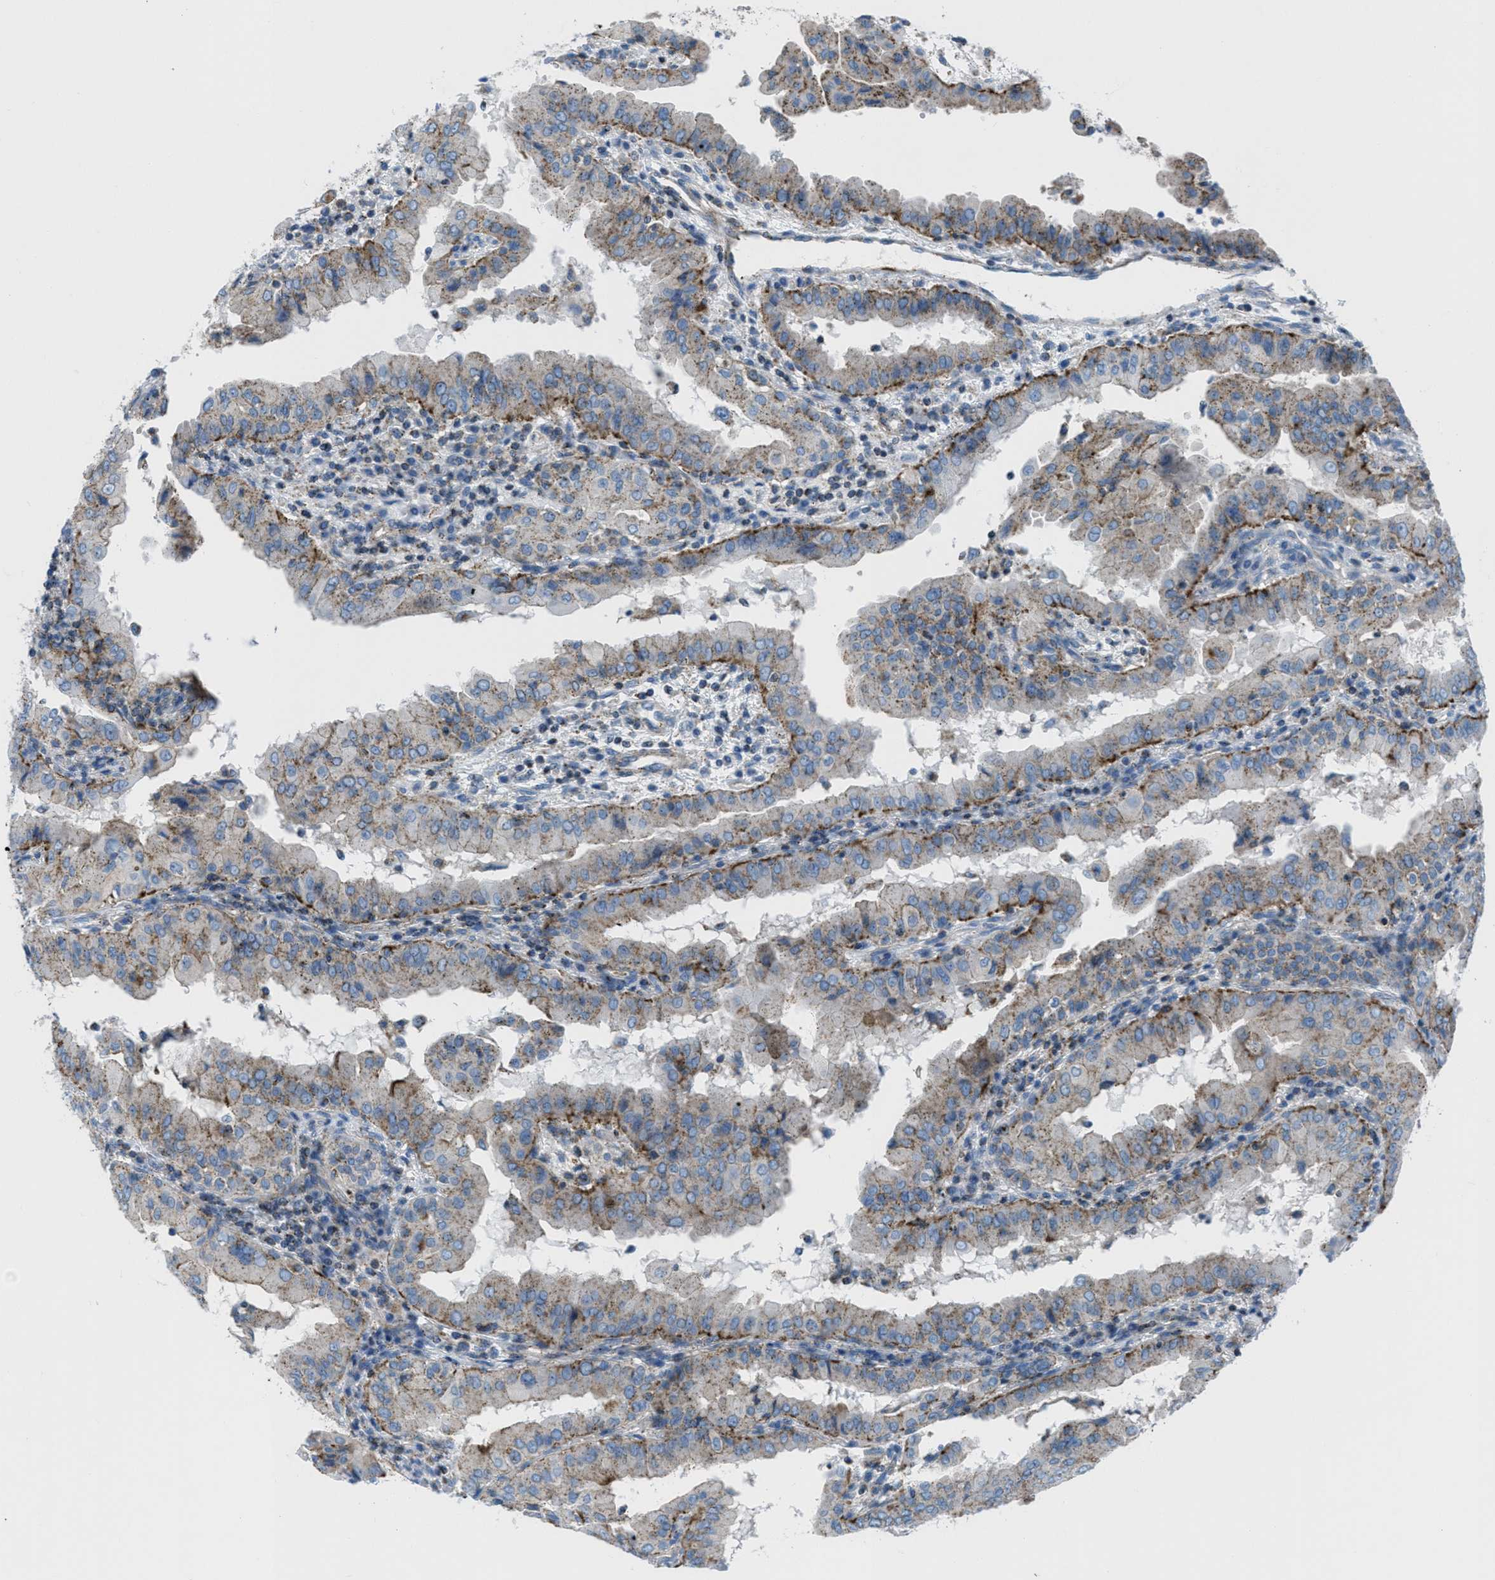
{"staining": {"intensity": "moderate", "quantity": ">75%", "location": "cytoplasmic/membranous"}, "tissue": "thyroid cancer", "cell_type": "Tumor cells", "image_type": "cancer", "snomed": [{"axis": "morphology", "description": "Papillary adenocarcinoma, NOS"}, {"axis": "topography", "description": "Thyroid gland"}], "caption": "Immunohistochemical staining of thyroid papillary adenocarcinoma displays moderate cytoplasmic/membranous protein expression in approximately >75% of tumor cells.", "gene": "MFSD13A", "patient": {"sex": "male", "age": 33}}